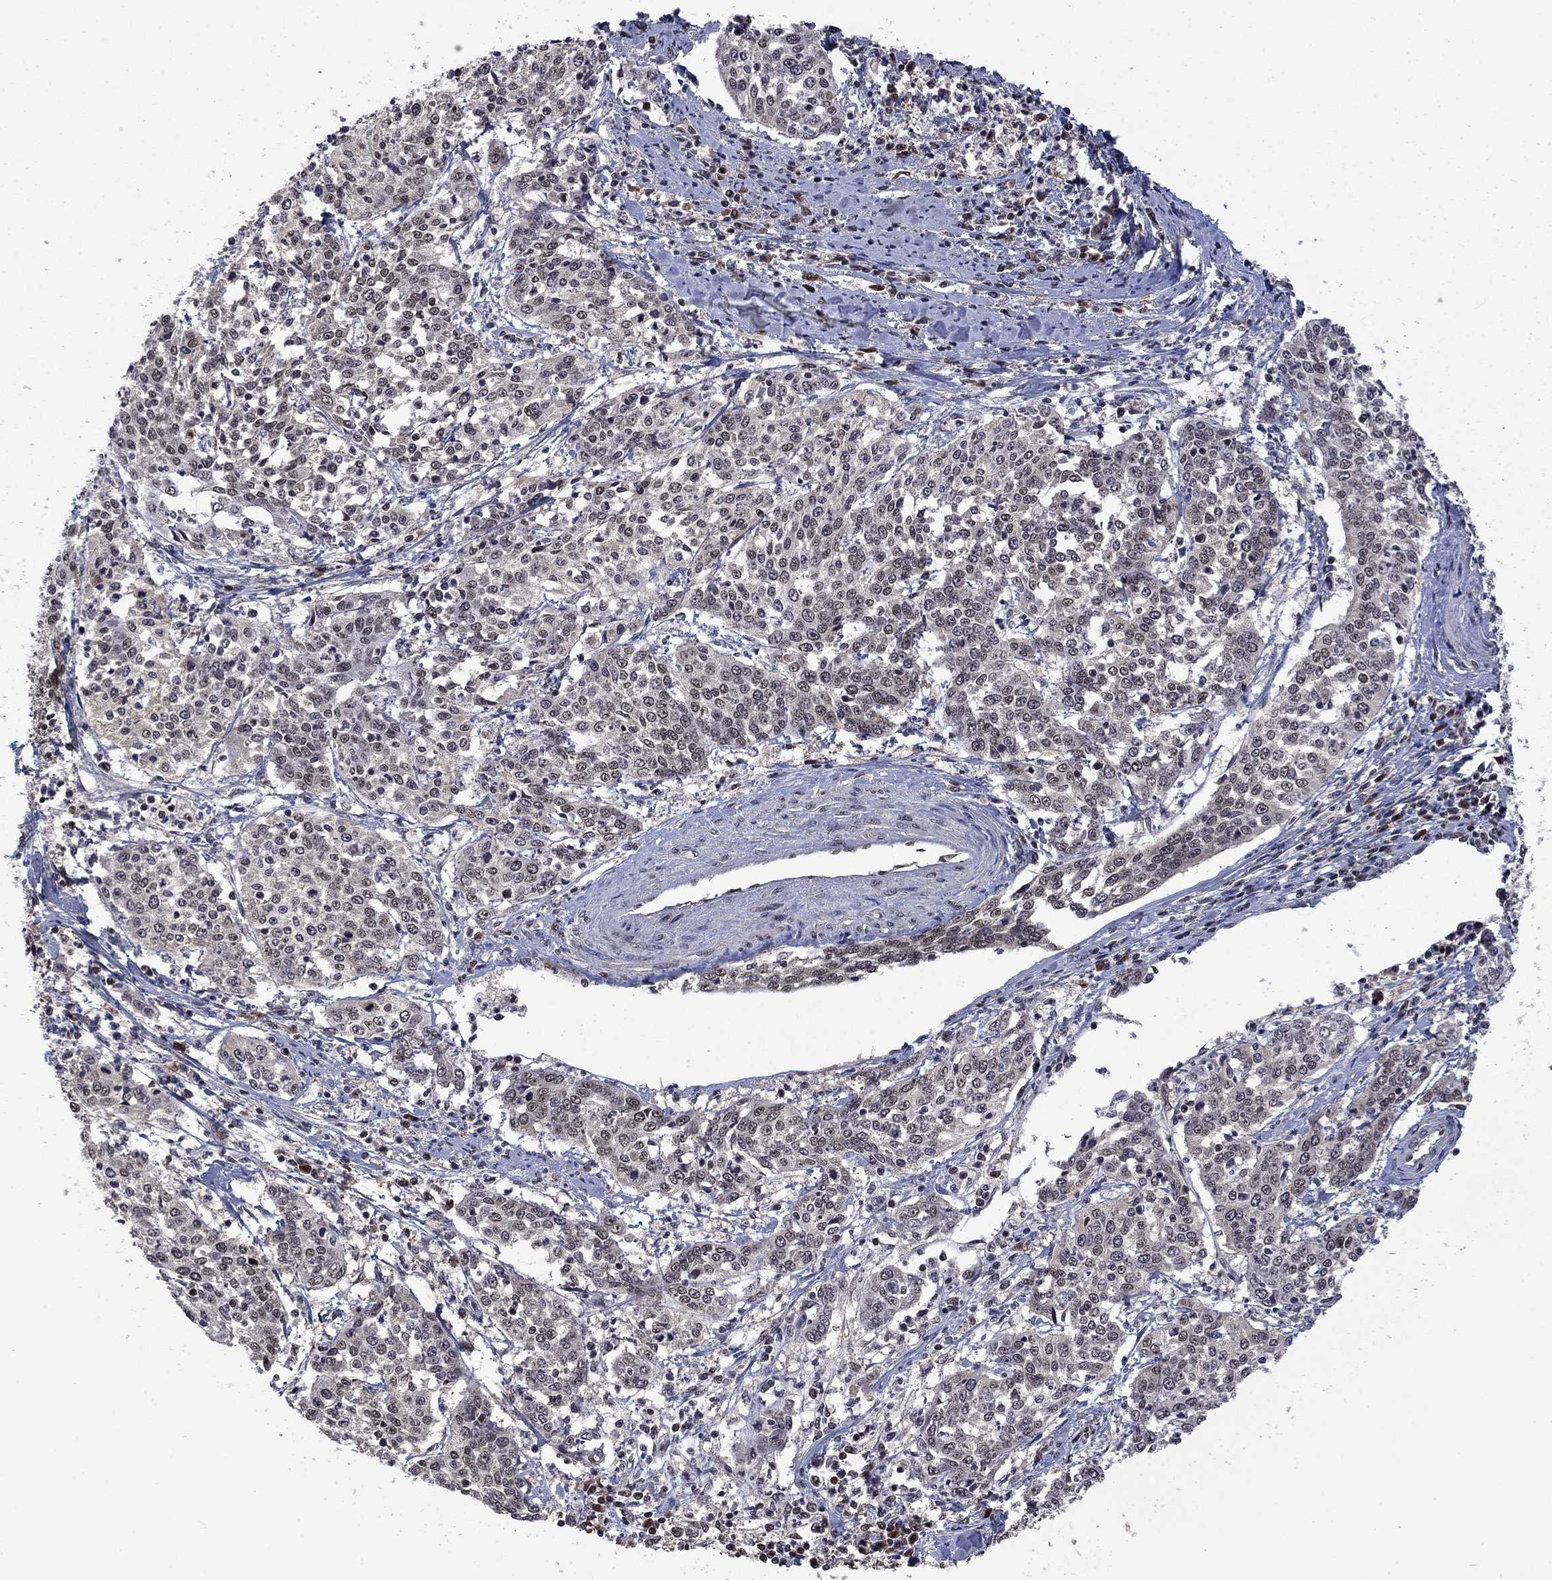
{"staining": {"intensity": "negative", "quantity": "none", "location": "none"}, "tissue": "cervical cancer", "cell_type": "Tumor cells", "image_type": "cancer", "snomed": [{"axis": "morphology", "description": "Squamous cell carcinoma, NOS"}, {"axis": "topography", "description": "Cervix"}], "caption": "DAB (3,3'-diaminobenzidine) immunohistochemical staining of human cervical cancer (squamous cell carcinoma) shows no significant staining in tumor cells.", "gene": "FBL", "patient": {"sex": "female", "age": 41}}